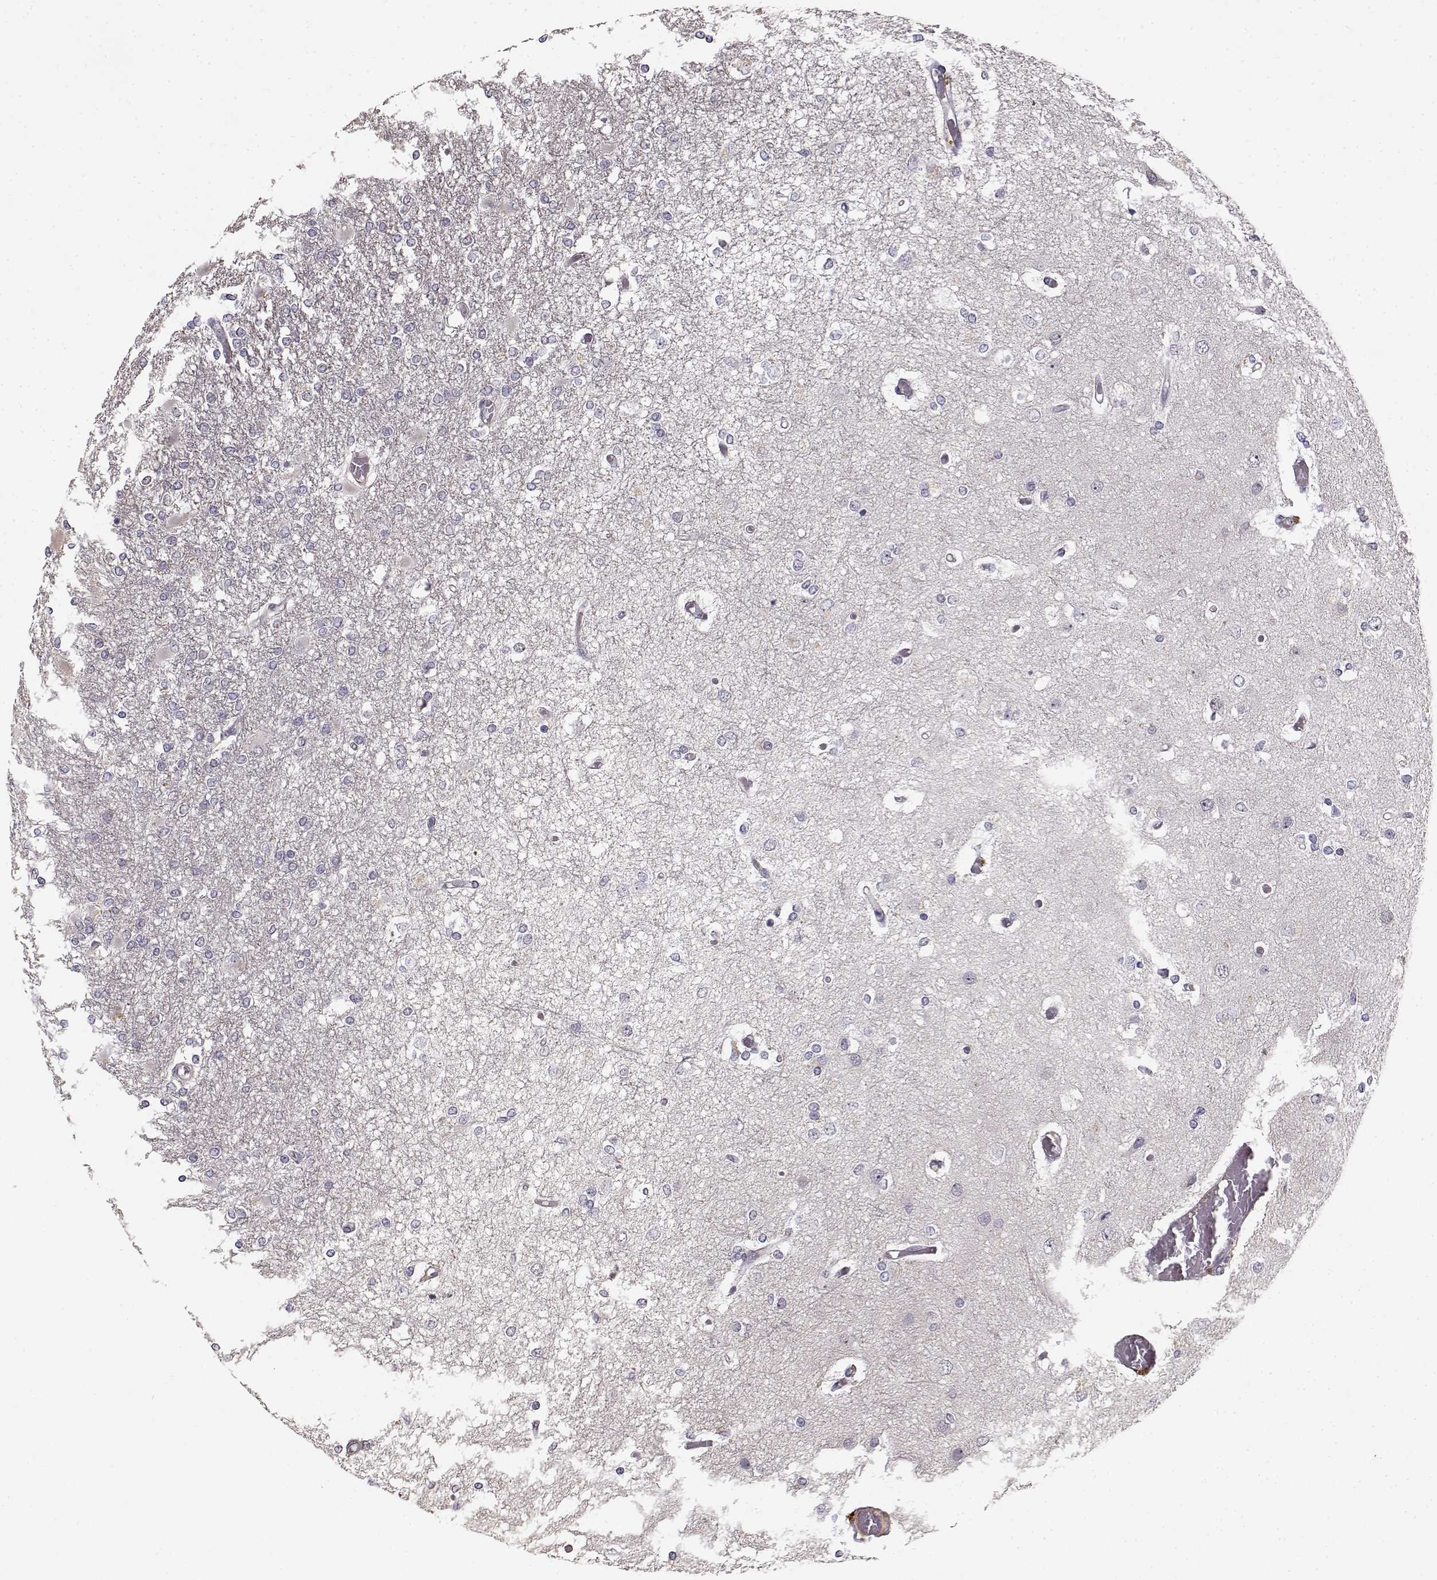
{"staining": {"intensity": "negative", "quantity": "none", "location": "none"}, "tissue": "glioma", "cell_type": "Tumor cells", "image_type": "cancer", "snomed": [{"axis": "morphology", "description": "Glioma, malignant, High grade"}, {"axis": "topography", "description": "Cerebral cortex"}], "caption": "IHC image of human glioma stained for a protein (brown), which shows no staining in tumor cells.", "gene": "RGS9BP", "patient": {"sex": "male", "age": 79}}